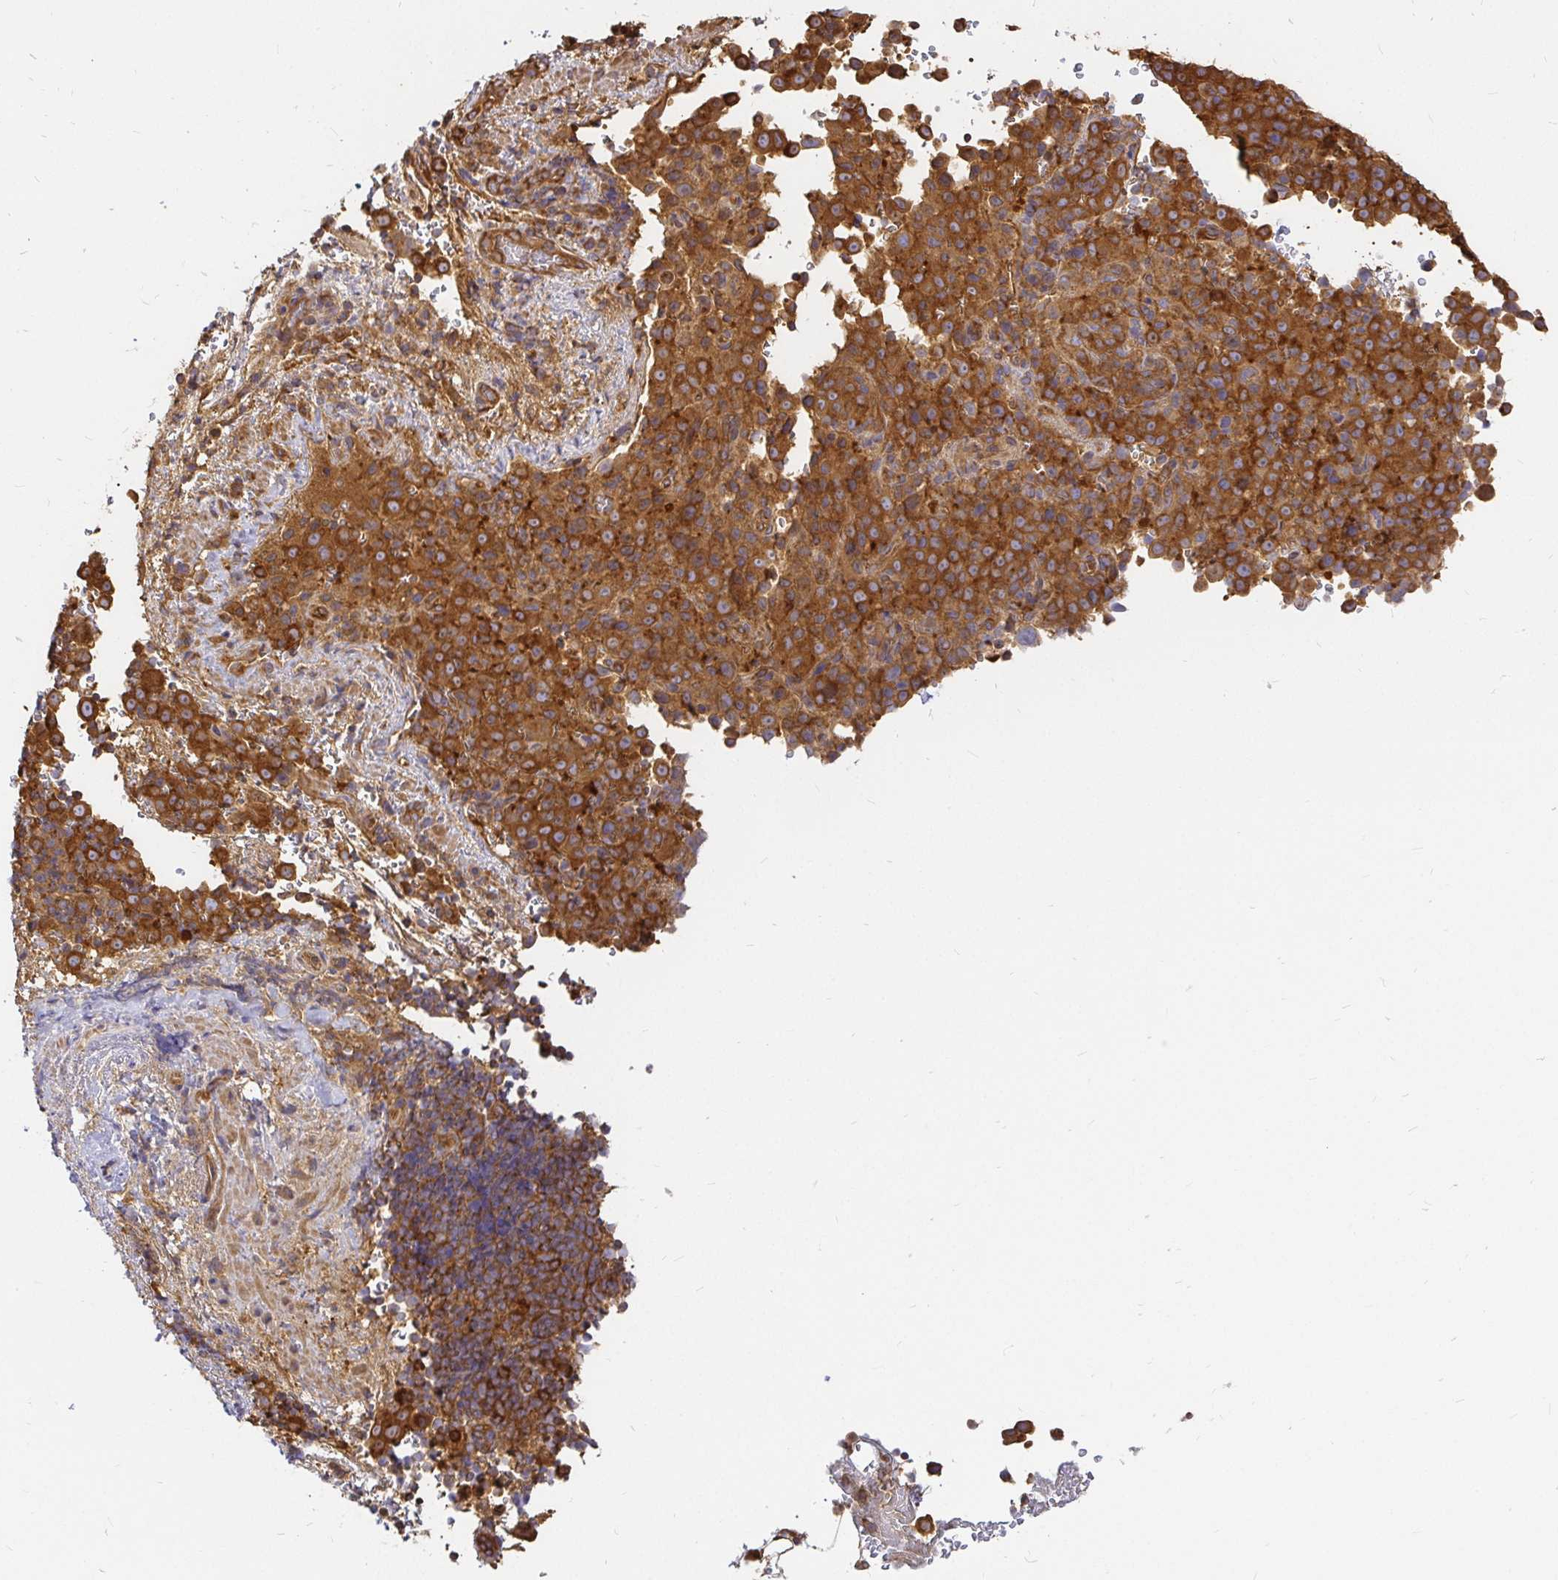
{"staining": {"intensity": "strong", "quantity": ">75%", "location": "cytoplasmic/membranous"}, "tissue": "melanoma", "cell_type": "Tumor cells", "image_type": "cancer", "snomed": [{"axis": "morphology", "description": "Malignant melanoma, Metastatic site"}, {"axis": "topography", "description": "Skin"}, {"axis": "topography", "description": "Lymph node"}], "caption": "Human malignant melanoma (metastatic site) stained with a protein marker shows strong staining in tumor cells.", "gene": "KIF5B", "patient": {"sex": "male", "age": 66}}